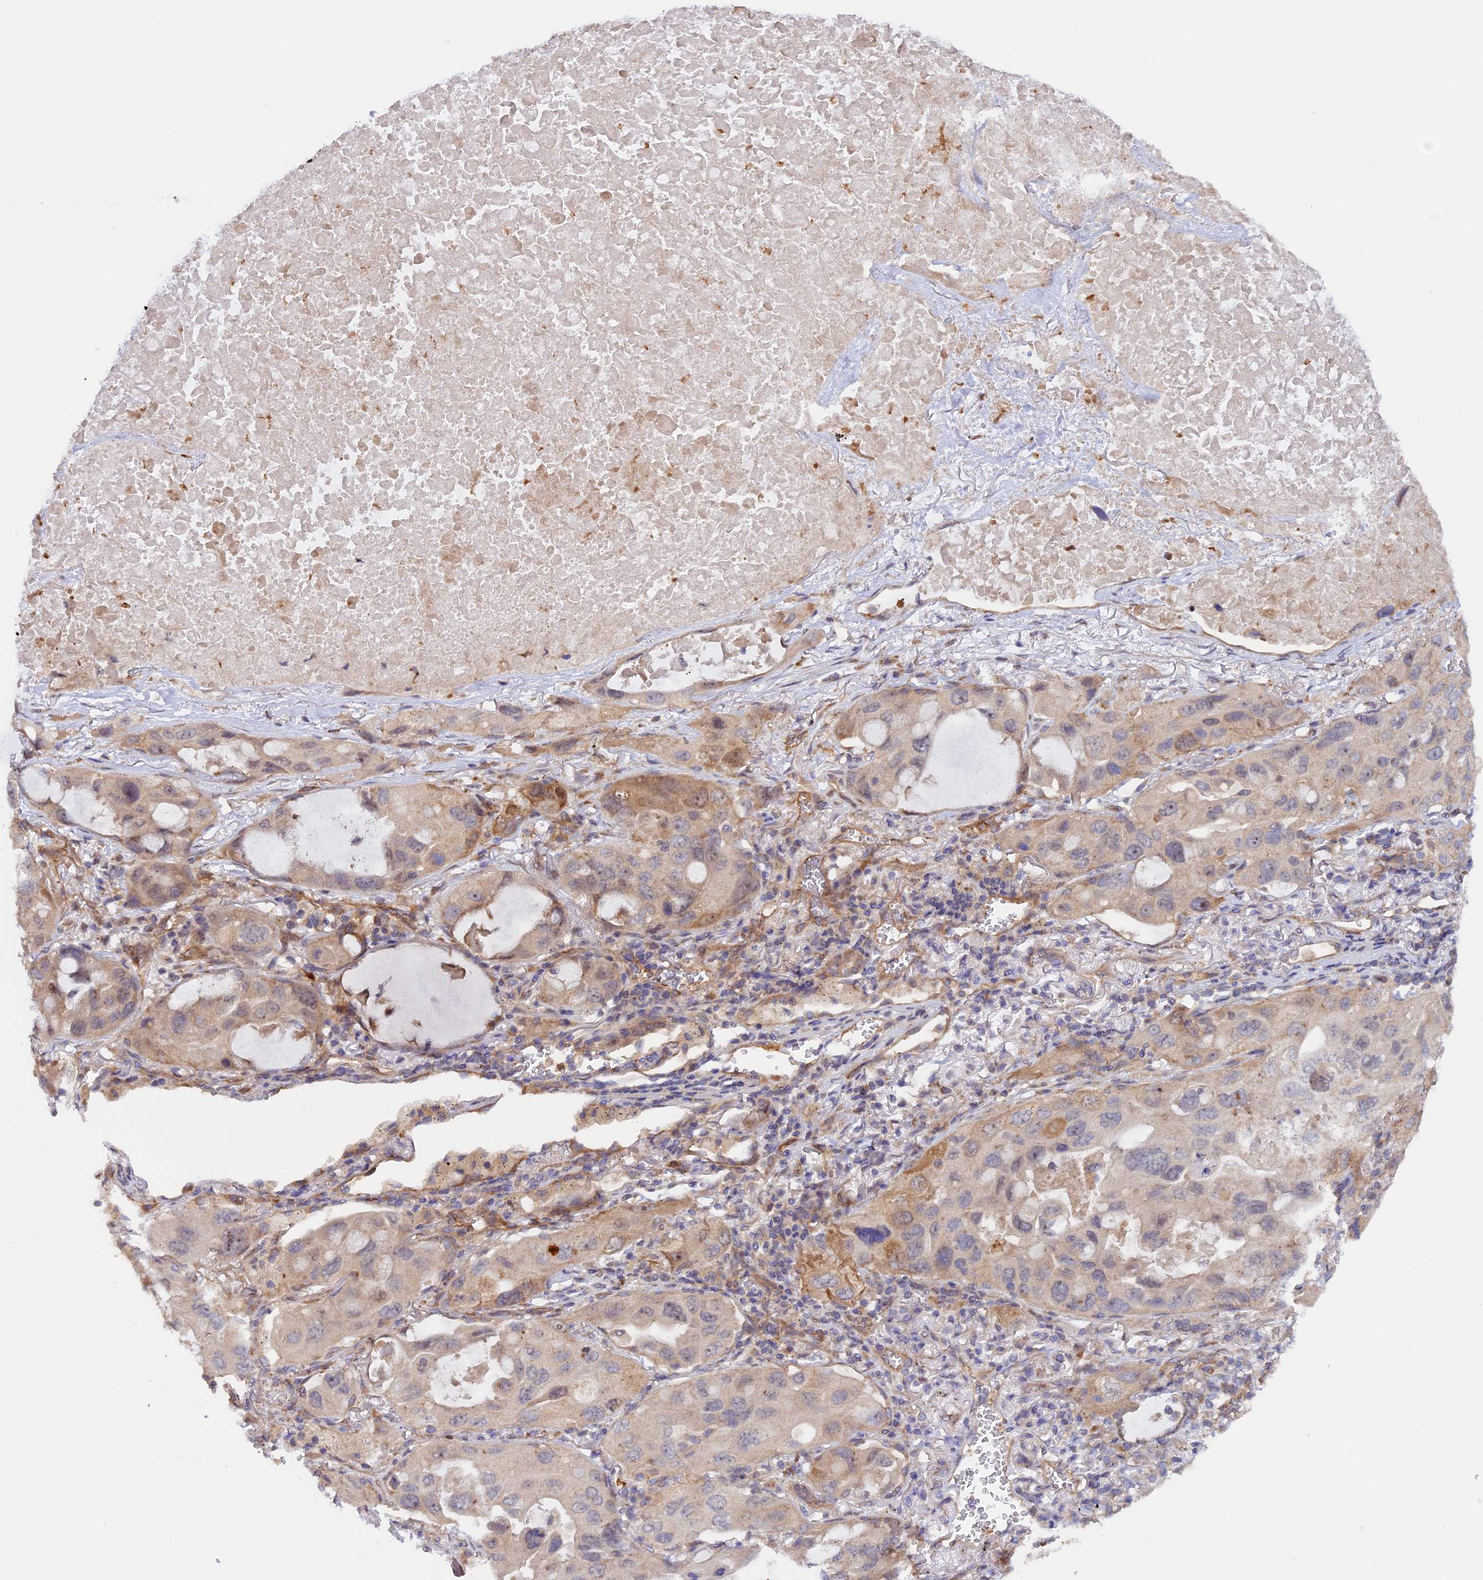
{"staining": {"intensity": "weak", "quantity": "25%-75%", "location": "cytoplasmic/membranous"}, "tissue": "lung cancer", "cell_type": "Tumor cells", "image_type": "cancer", "snomed": [{"axis": "morphology", "description": "Squamous cell carcinoma, NOS"}, {"axis": "topography", "description": "Lung"}], "caption": "IHC staining of lung cancer (squamous cell carcinoma), which exhibits low levels of weak cytoplasmic/membranous expression in about 25%-75% of tumor cells indicating weak cytoplasmic/membranous protein positivity. The staining was performed using DAB (brown) for protein detection and nuclei were counterstained in hematoxylin (blue).", "gene": "FERMT1", "patient": {"sex": "female", "age": 73}}